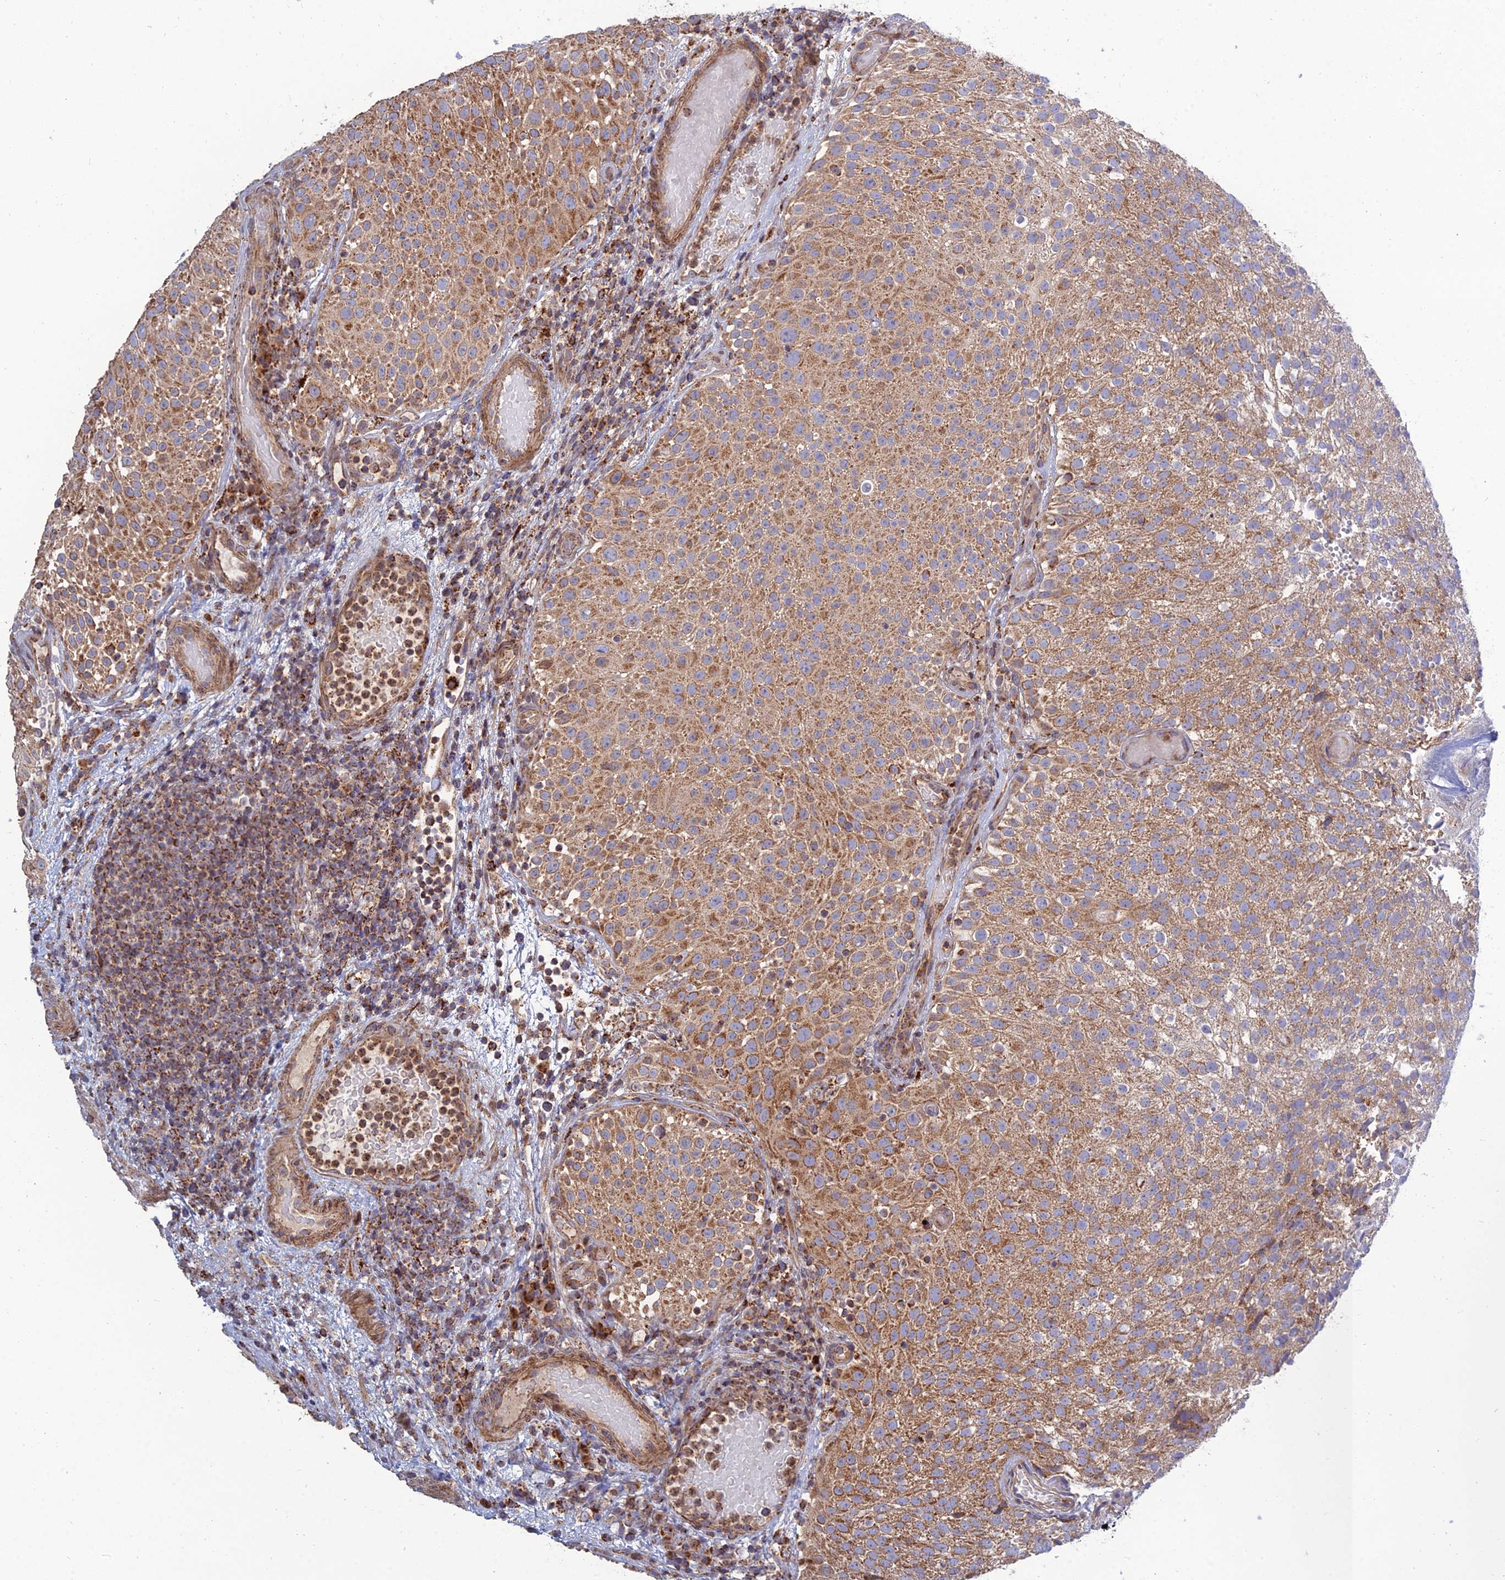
{"staining": {"intensity": "strong", "quantity": "25%-75%", "location": "cytoplasmic/membranous"}, "tissue": "urothelial cancer", "cell_type": "Tumor cells", "image_type": "cancer", "snomed": [{"axis": "morphology", "description": "Urothelial carcinoma, Low grade"}, {"axis": "topography", "description": "Urinary bladder"}], "caption": "Protein staining exhibits strong cytoplasmic/membranous staining in about 25%-75% of tumor cells in low-grade urothelial carcinoma.", "gene": "RIC8B", "patient": {"sex": "male", "age": 78}}